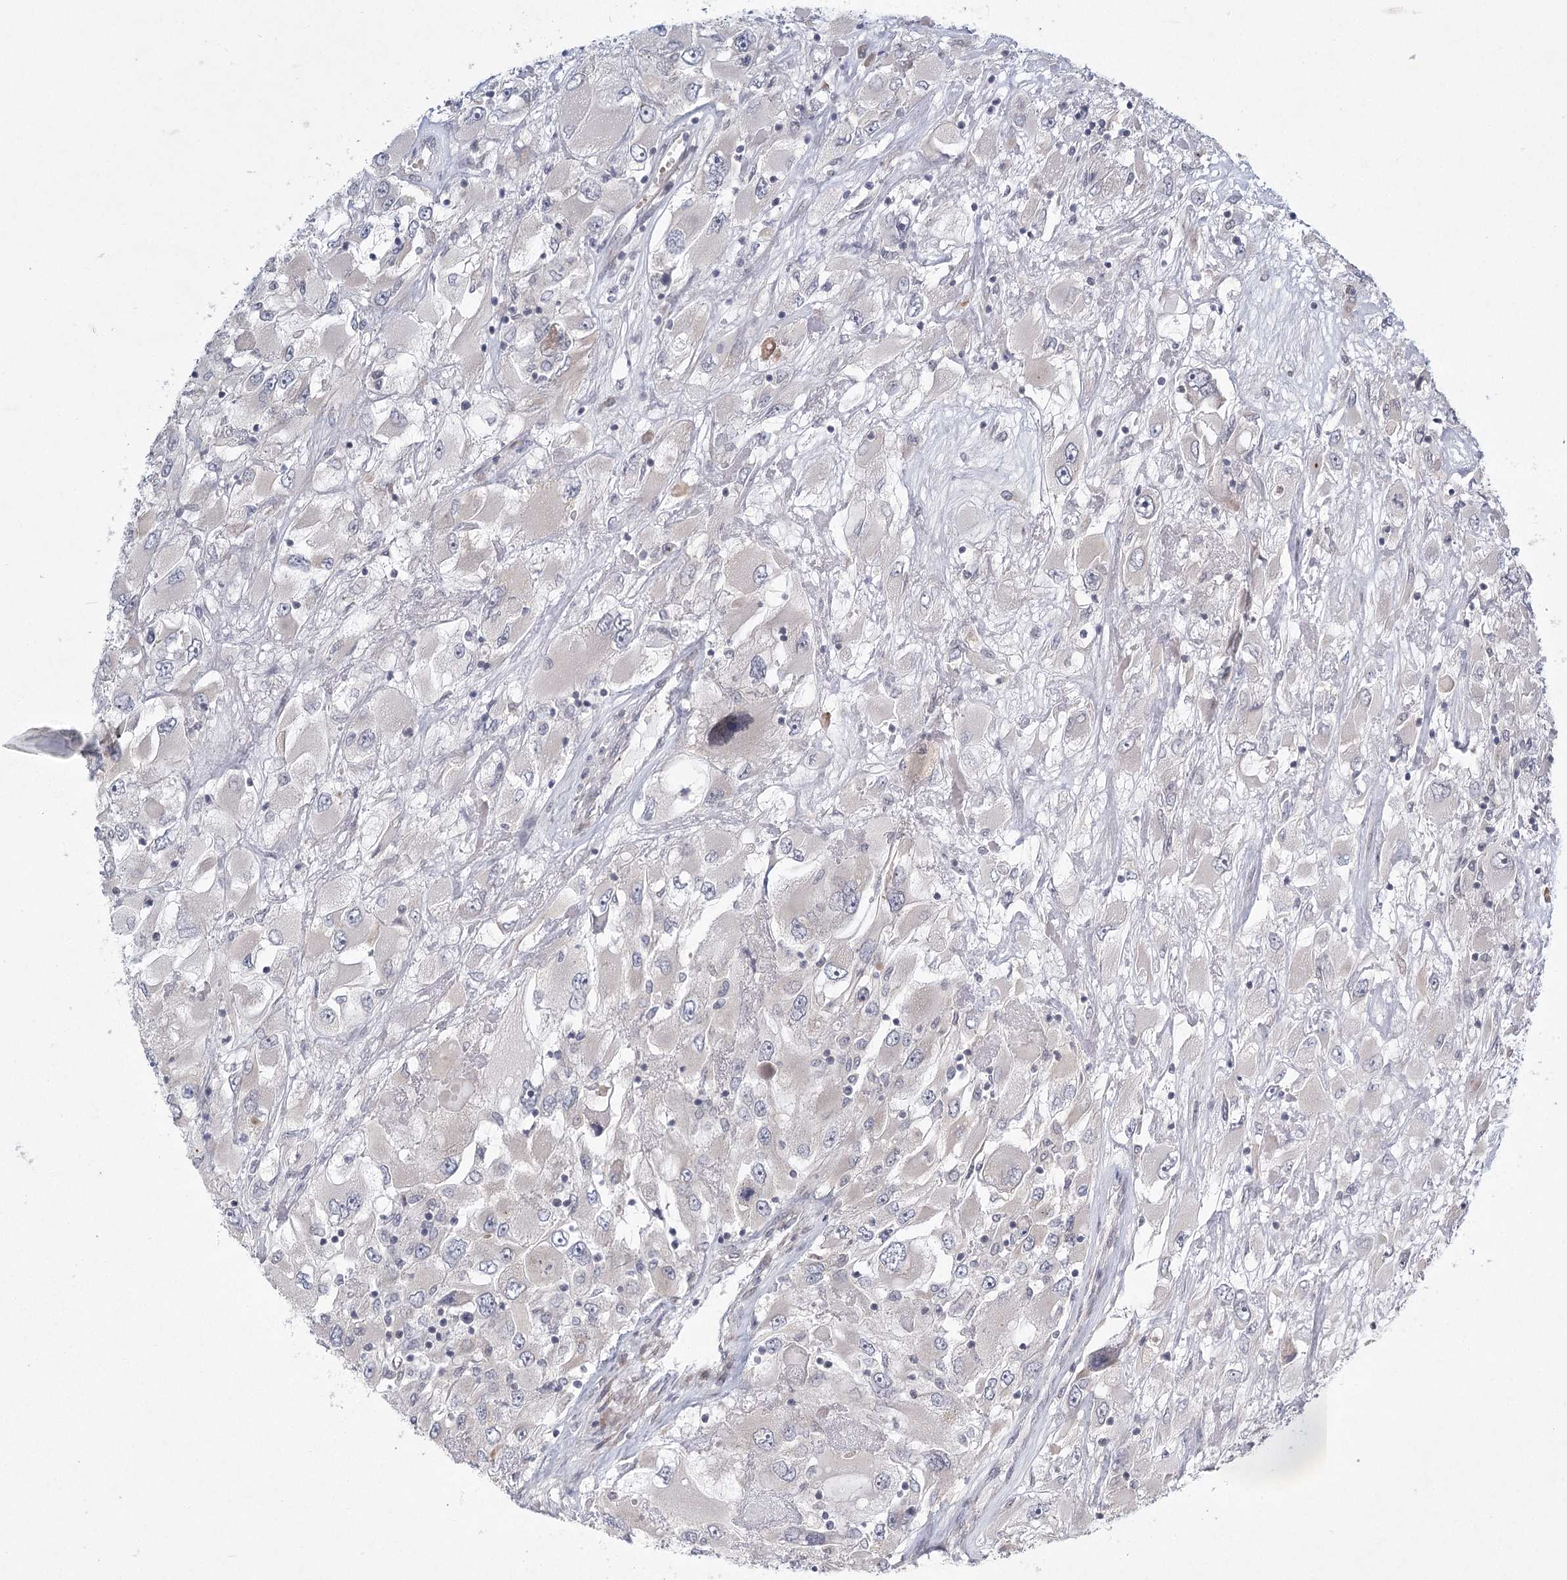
{"staining": {"intensity": "negative", "quantity": "none", "location": "none"}, "tissue": "renal cancer", "cell_type": "Tumor cells", "image_type": "cancer", "snomed": [{"axis": "morphology", "description": "Adenocarcinoma, NOS"}, {"axis": "topography", "description": "Kidney"}], "caption": "This micrograph is of renal cancer (adenocarcinoma) stained with immunohistochemistry (IHC) to label a protein in brown with the nuclei are counter-stained blue. There is no expression in tumor cells.", "gene": "MEPE", "patient": {"sex": "female", "age": 52}}